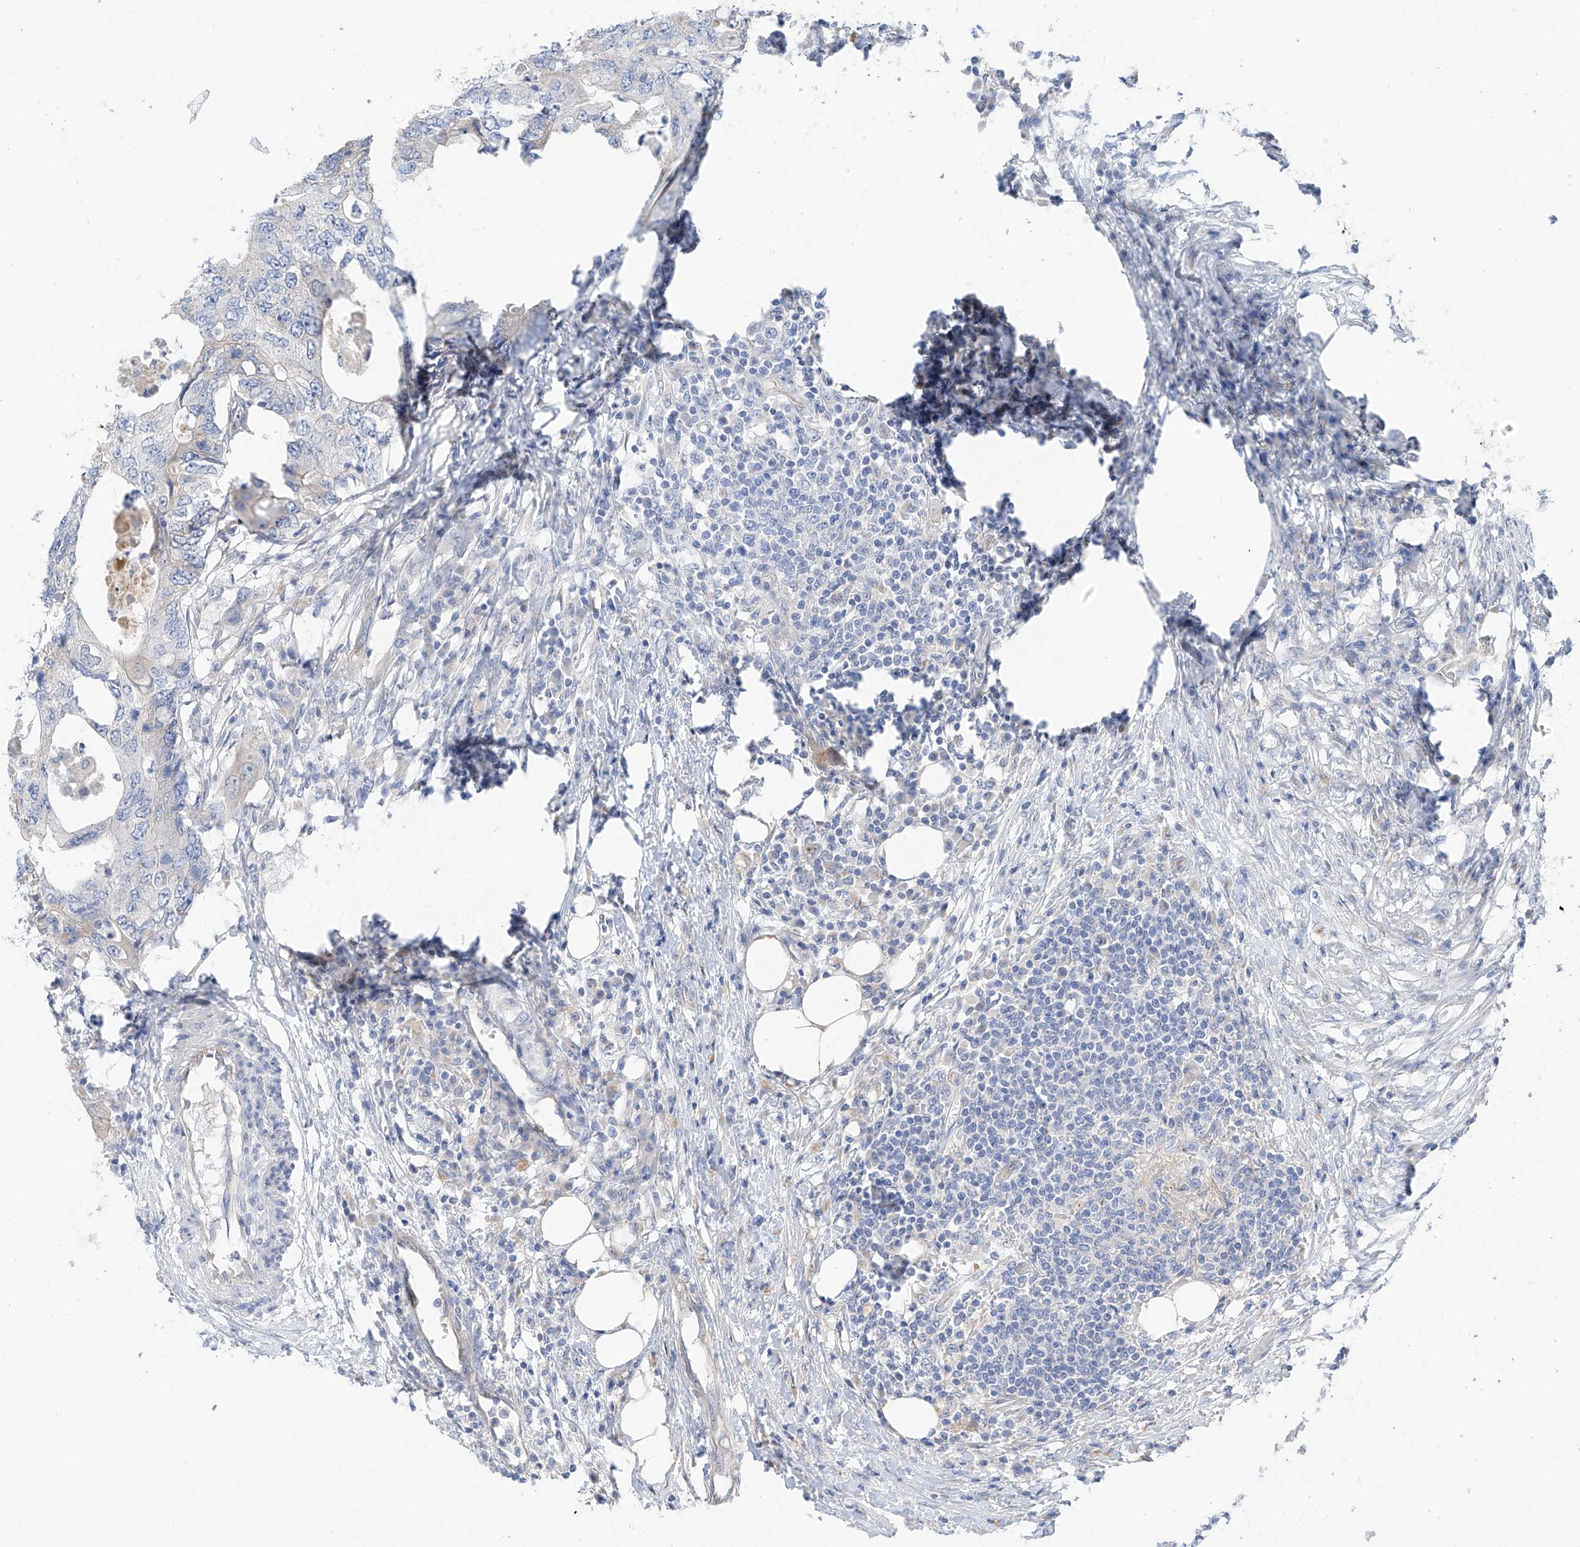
{"staining": {"intensity": "negative", "quantity": "none", "location": "none"}, "tissue": "colorectal cancer", "cell_type": "Tumor cells", "image_type": "cancer", "snomed": [{"axis": "morphology", "description": "Adenocarcinoma, NOS"}, {"axis": "topography", "description": "Colon"}], "caption": "Tumor cells show no significant protein positivity in adenocarcinoma (colorectal).", "gene": "ITGA9", "patient": {"sex": "male", "age": 71}}